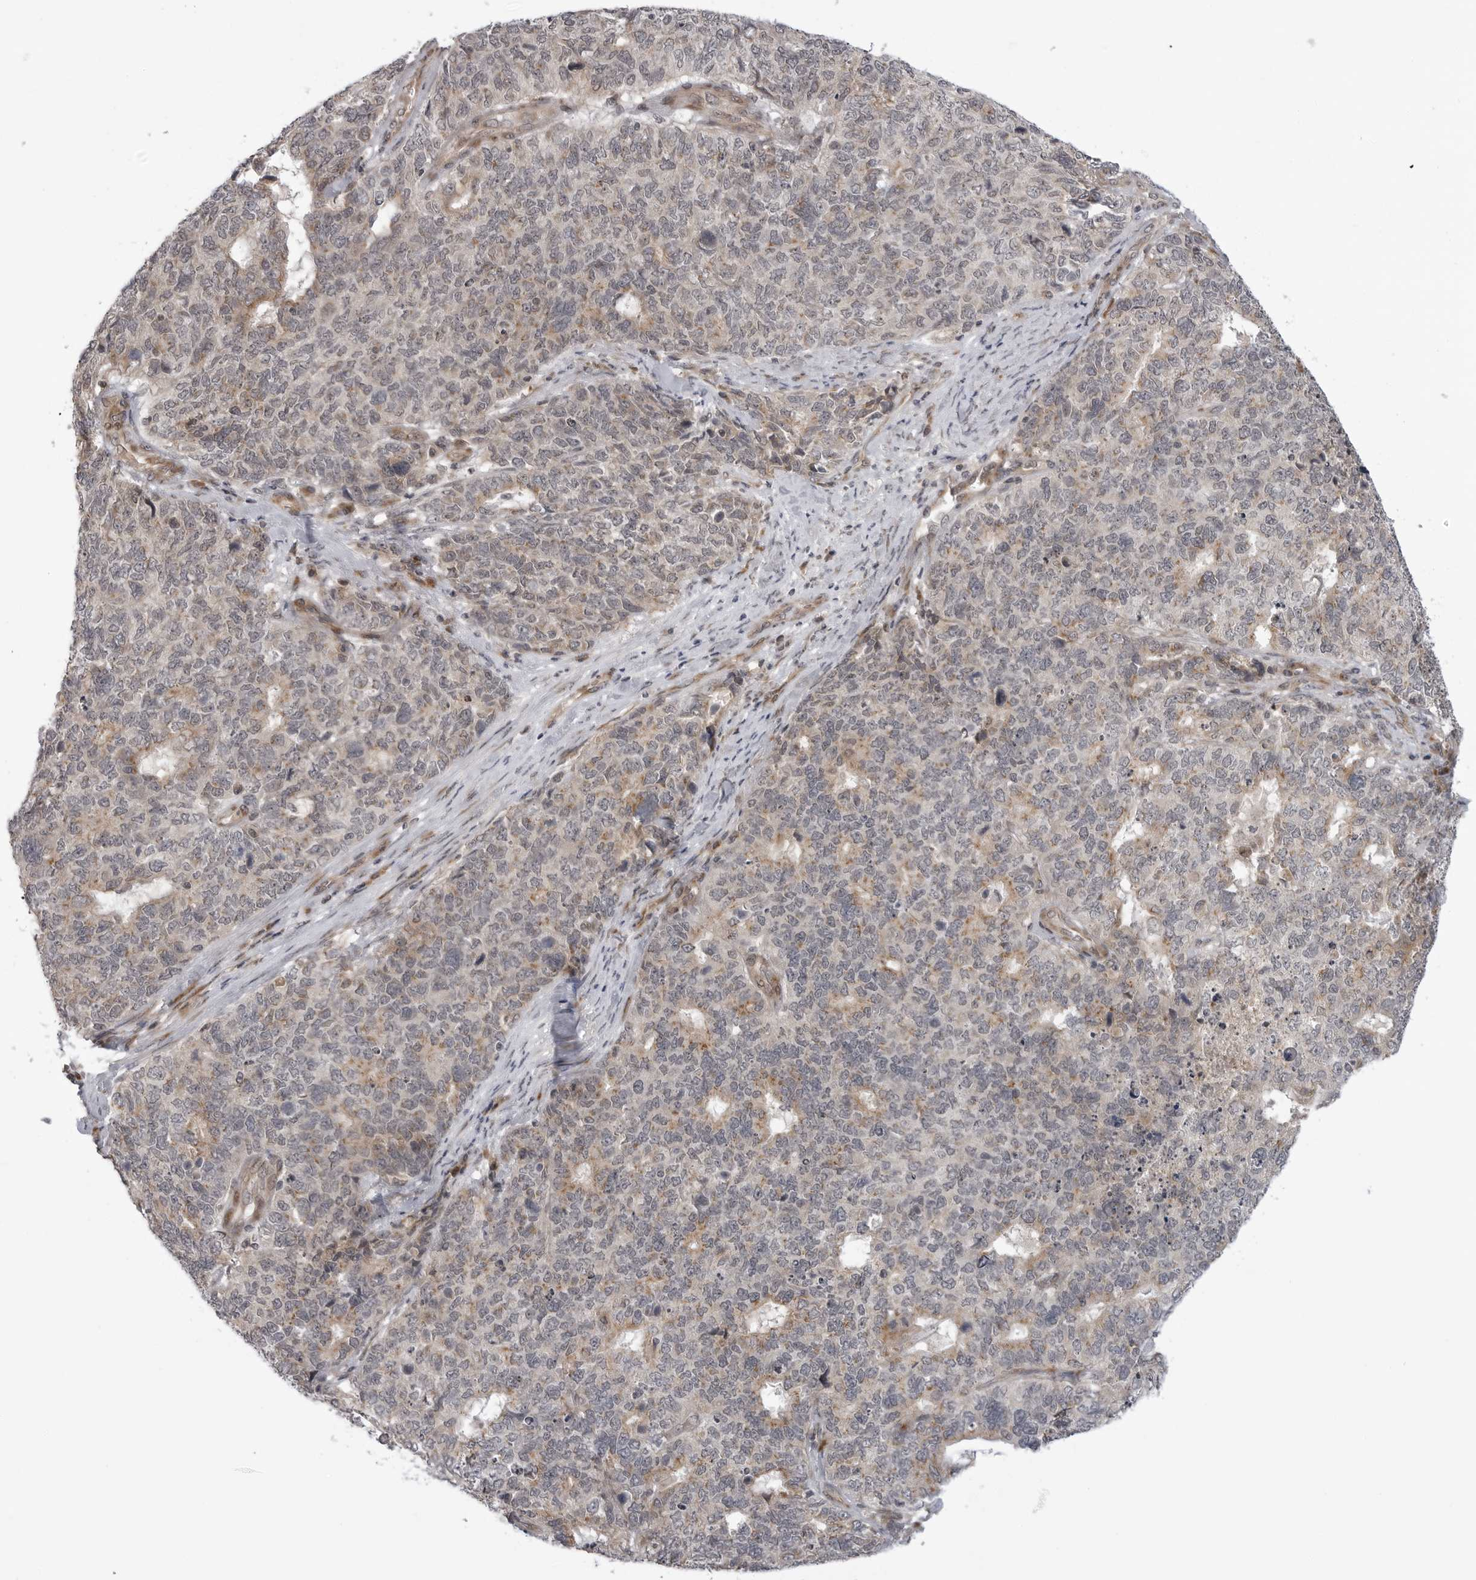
{"staining": {"intensity": "weak", "quantity": "<25%", "location": "cytoplasmic/membranous,nuclear"}, "tissue": "cervical cancer", "cell_type": "Tumor cells", "image_type": "cancer", "snomed": [{"axis": "morphology", "description": "Squamous cell carcinoma, NOS"}, {"axis": "topography", "description": "Cervix"}], "caption": "A micrograph of cervical cancer stained for a protein displays no brown staining in tumor cells.", "gene": "LRRC45", "patient": {"sex": "female", "age": 63}}